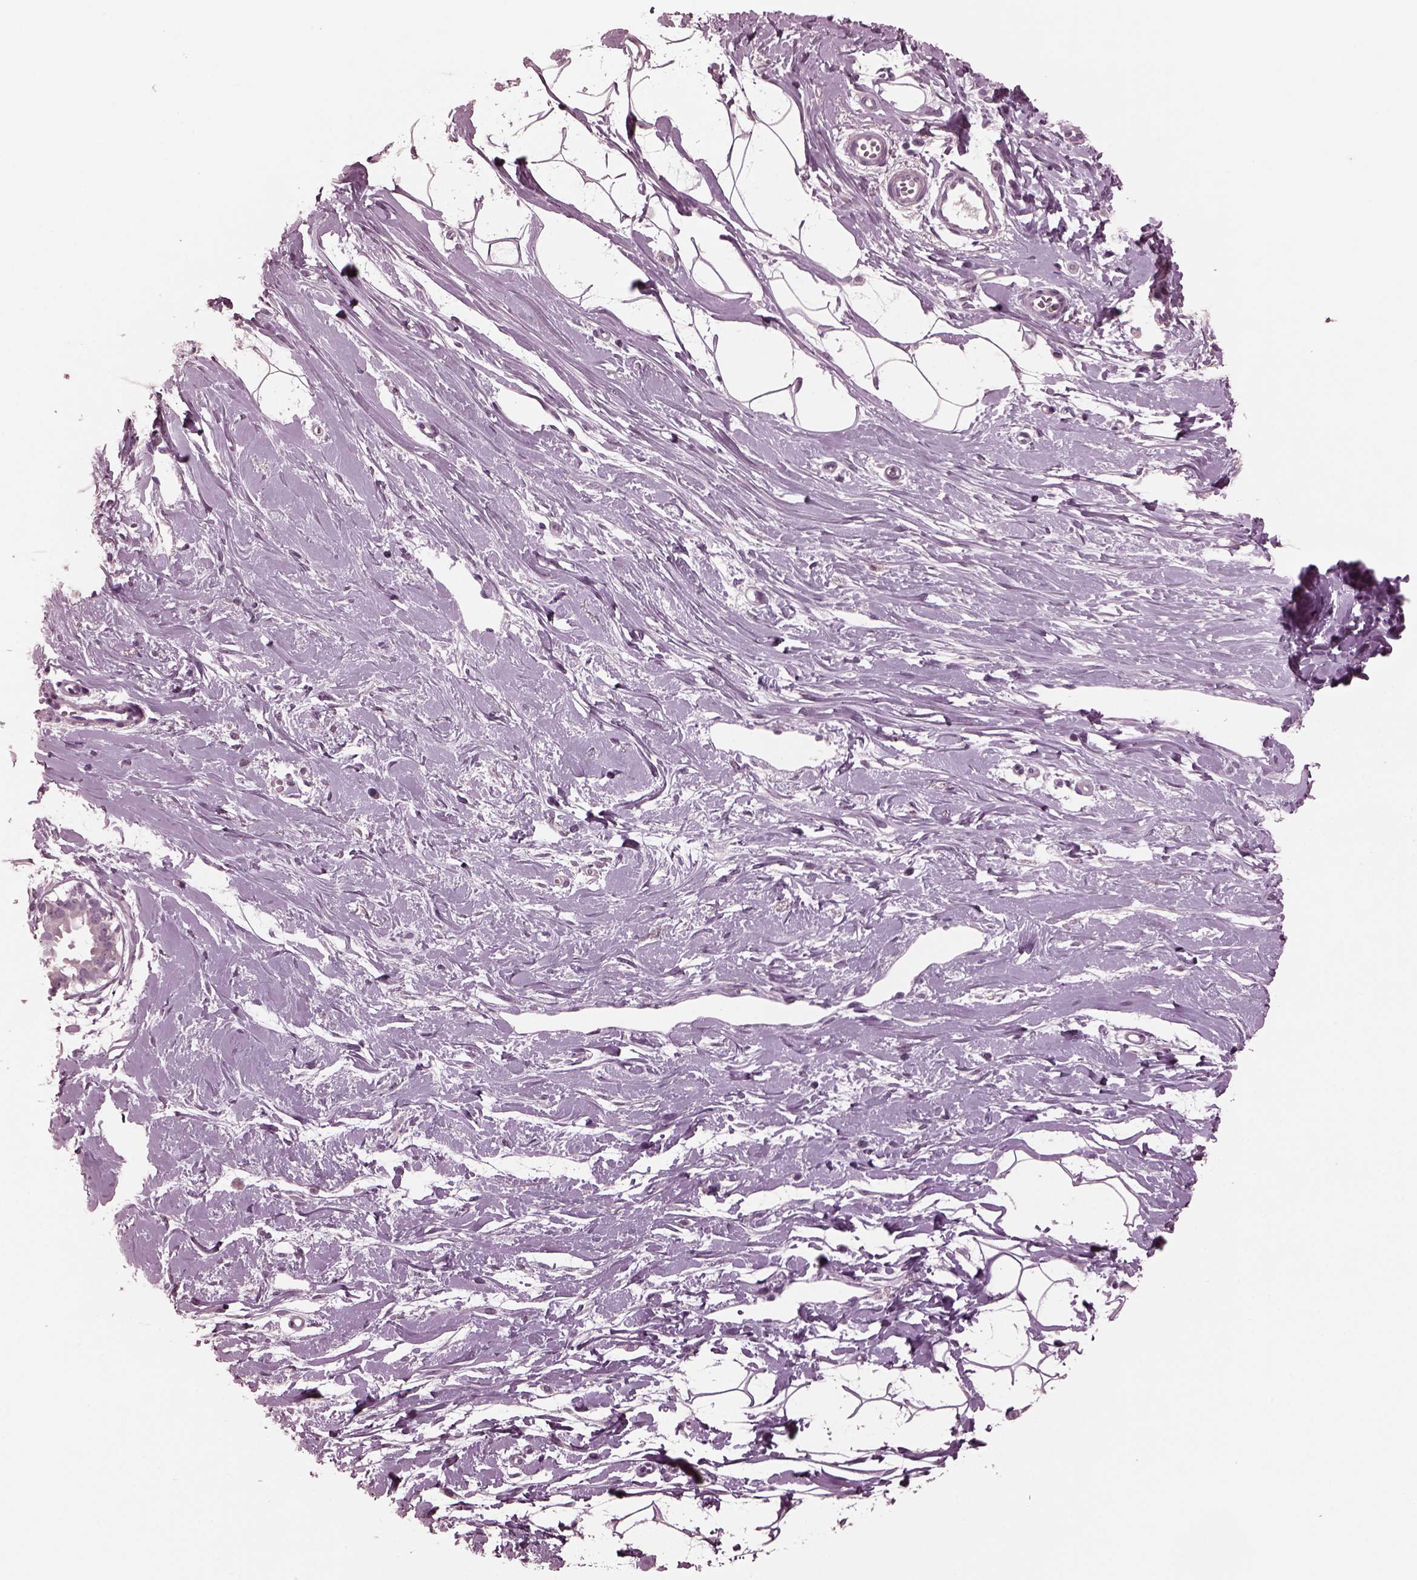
{"staining": {"intensity": "negative", "quantity": "none", "location": "none"}, "tissue": "breast", "cell_type": "Adipocytes", "image_type": "normal", "snomed": [{"axis": "morphology", "description": "Normal tissue, NOS"}, {"axis": "topography", "description": "Breast"}], "caption": "Micrograph shows no significant protein positivity in adipocytes of normal breast.", "gene": "MIB2", "patient": {"sex": "female", "age": 49}}